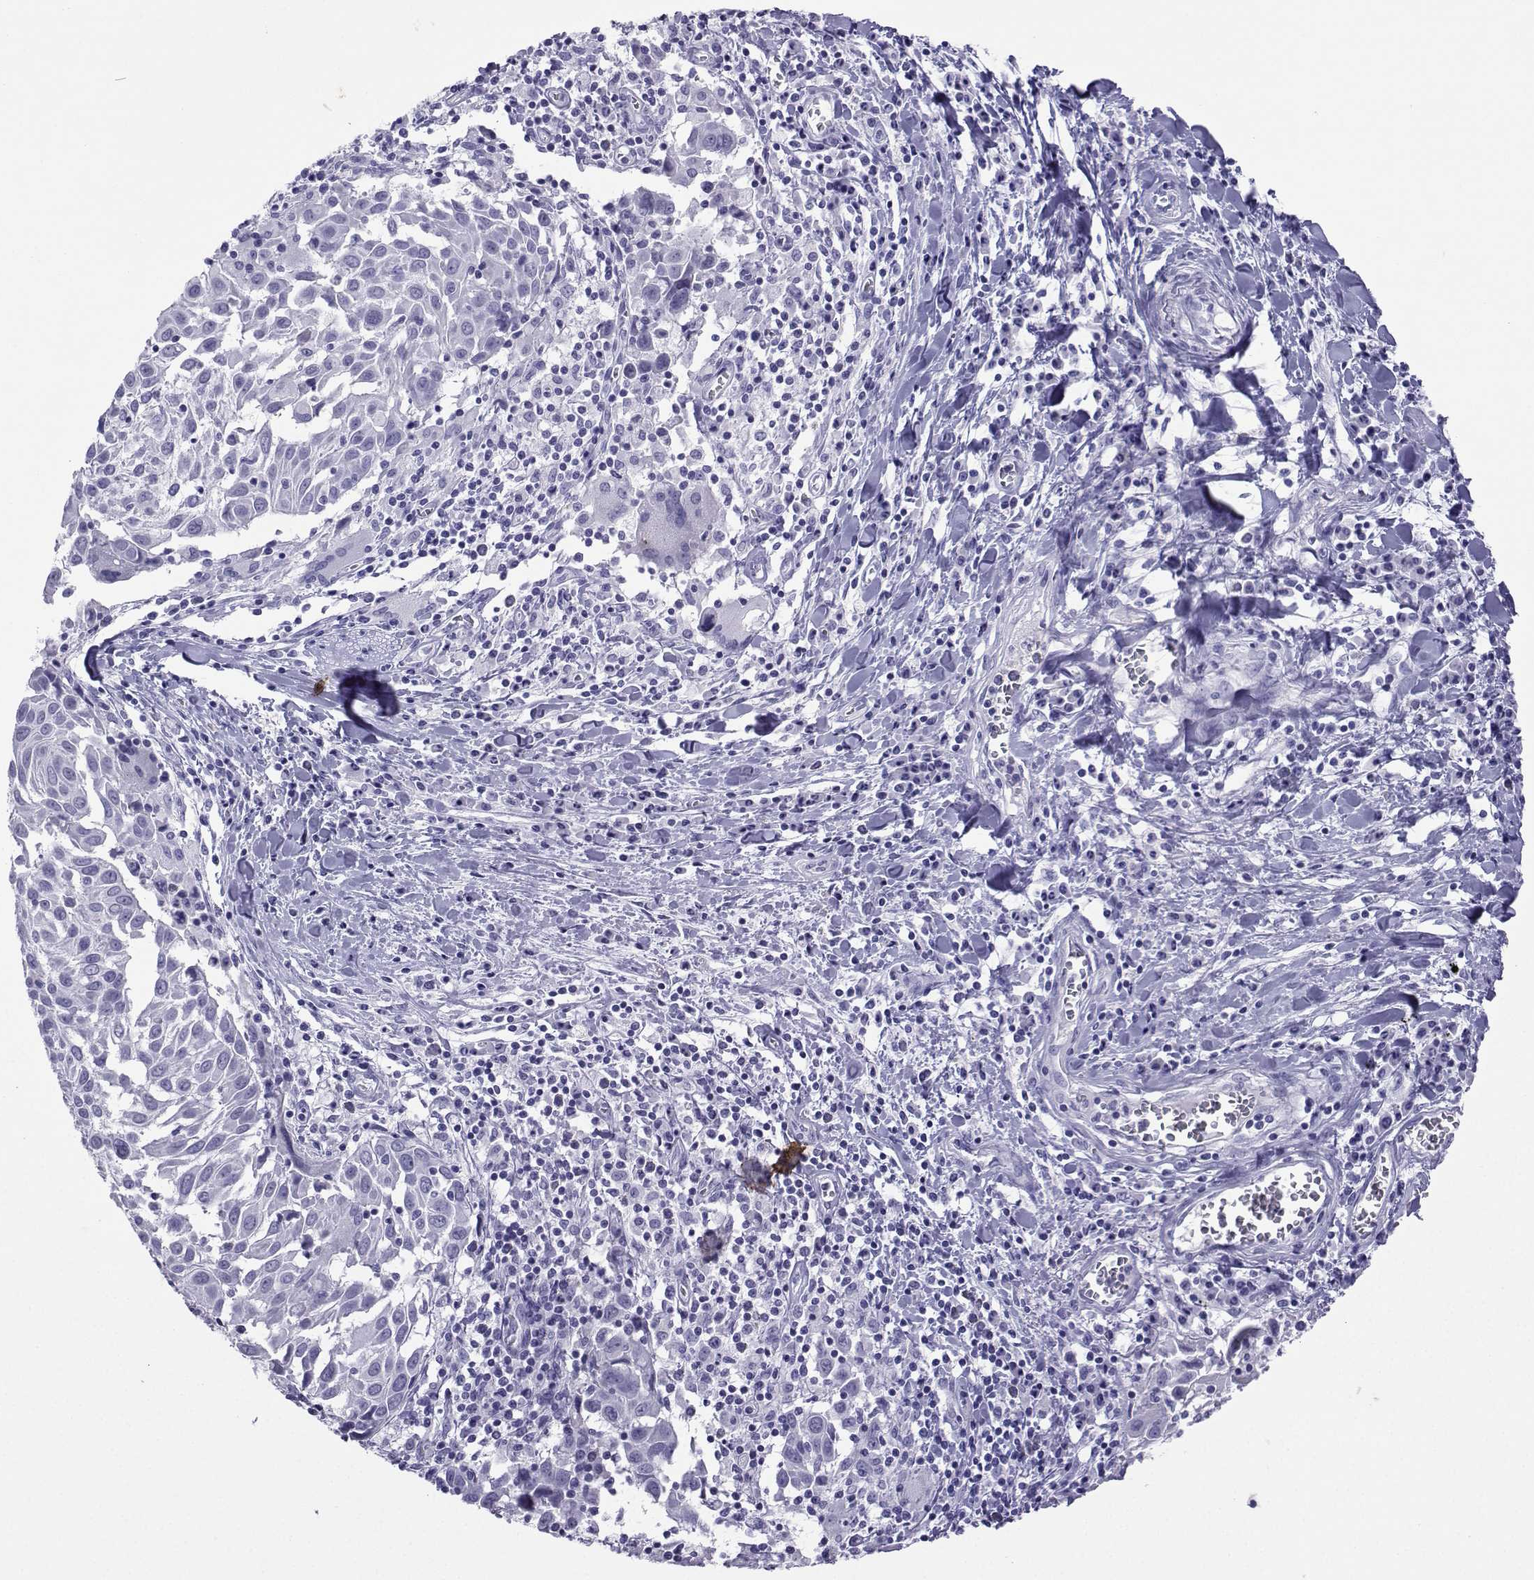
{"staining": {"intensity": "negative", "quantity": "none", "location": "none"}, "tissue": "lung cancer", "cell_type": "Tumor cells", "image_type": "cancer", "snomed": [{"axis": "morphology", "description": "Squamous cell carcinoma, NOS"}, {"axis": "topography", "description": "Lung"}], "caption": "Protein analysis of squamous cell carcinoma (lung) displays no significant expression in tumor cells.", "gene": "LORICRIN", "patient": {"sex": "male", "age": 57}}